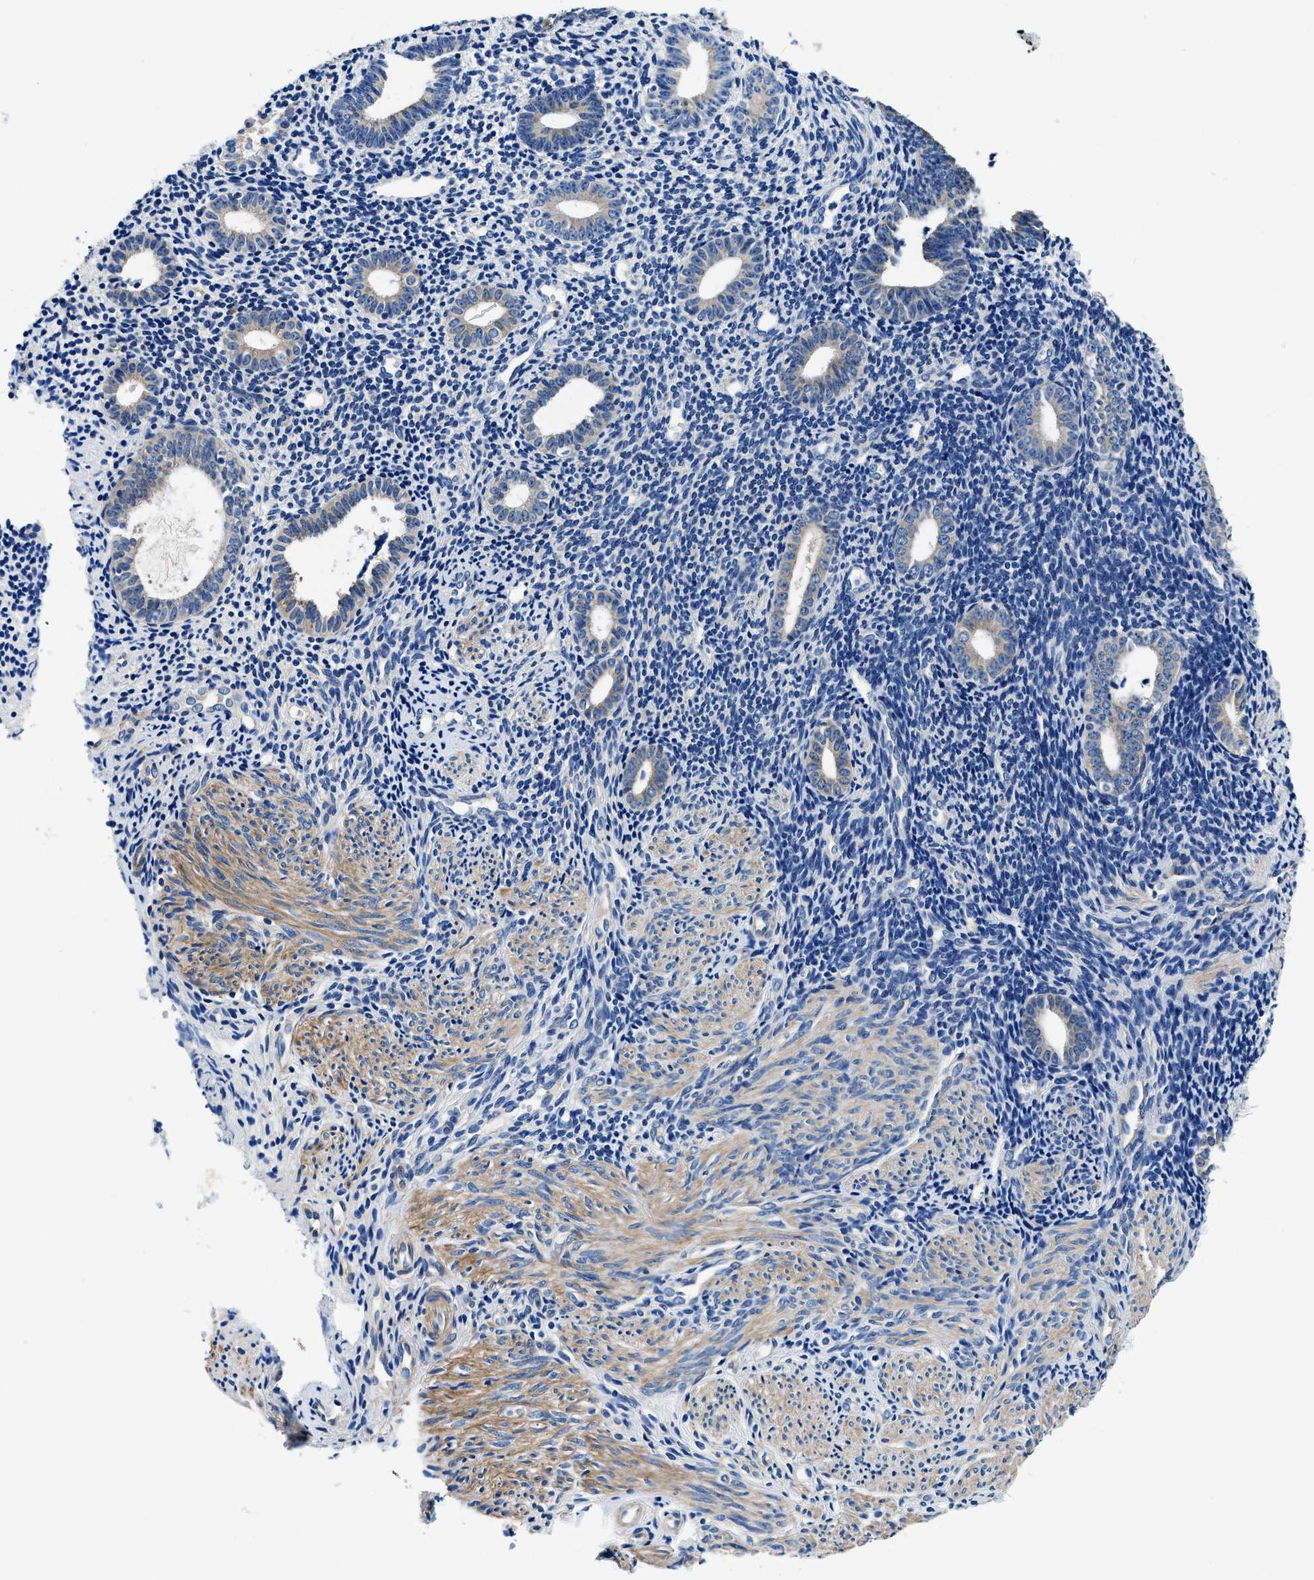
{"staining": {"intensity": "negative", "quantity": "none", "location": "none"}, "tissue": "endometrium", "cell_type": "Cells in endometrial stroma", "image_type": "normal", "snomed": [{"axis": "morphology", "description": "Normal tissue, NOS"}, {"axis": "topography", "description": "Endometrium"}], "caption": "This histopathology image is of normal endometrium stained with immunohistochemistry (IHC) to label a protein in brown with the nuclei are counter-stained blue. There is no staining in cells in endometrial stroma.", "gene": "NEU1", "patient": {"sex": "female", "age": 50}}